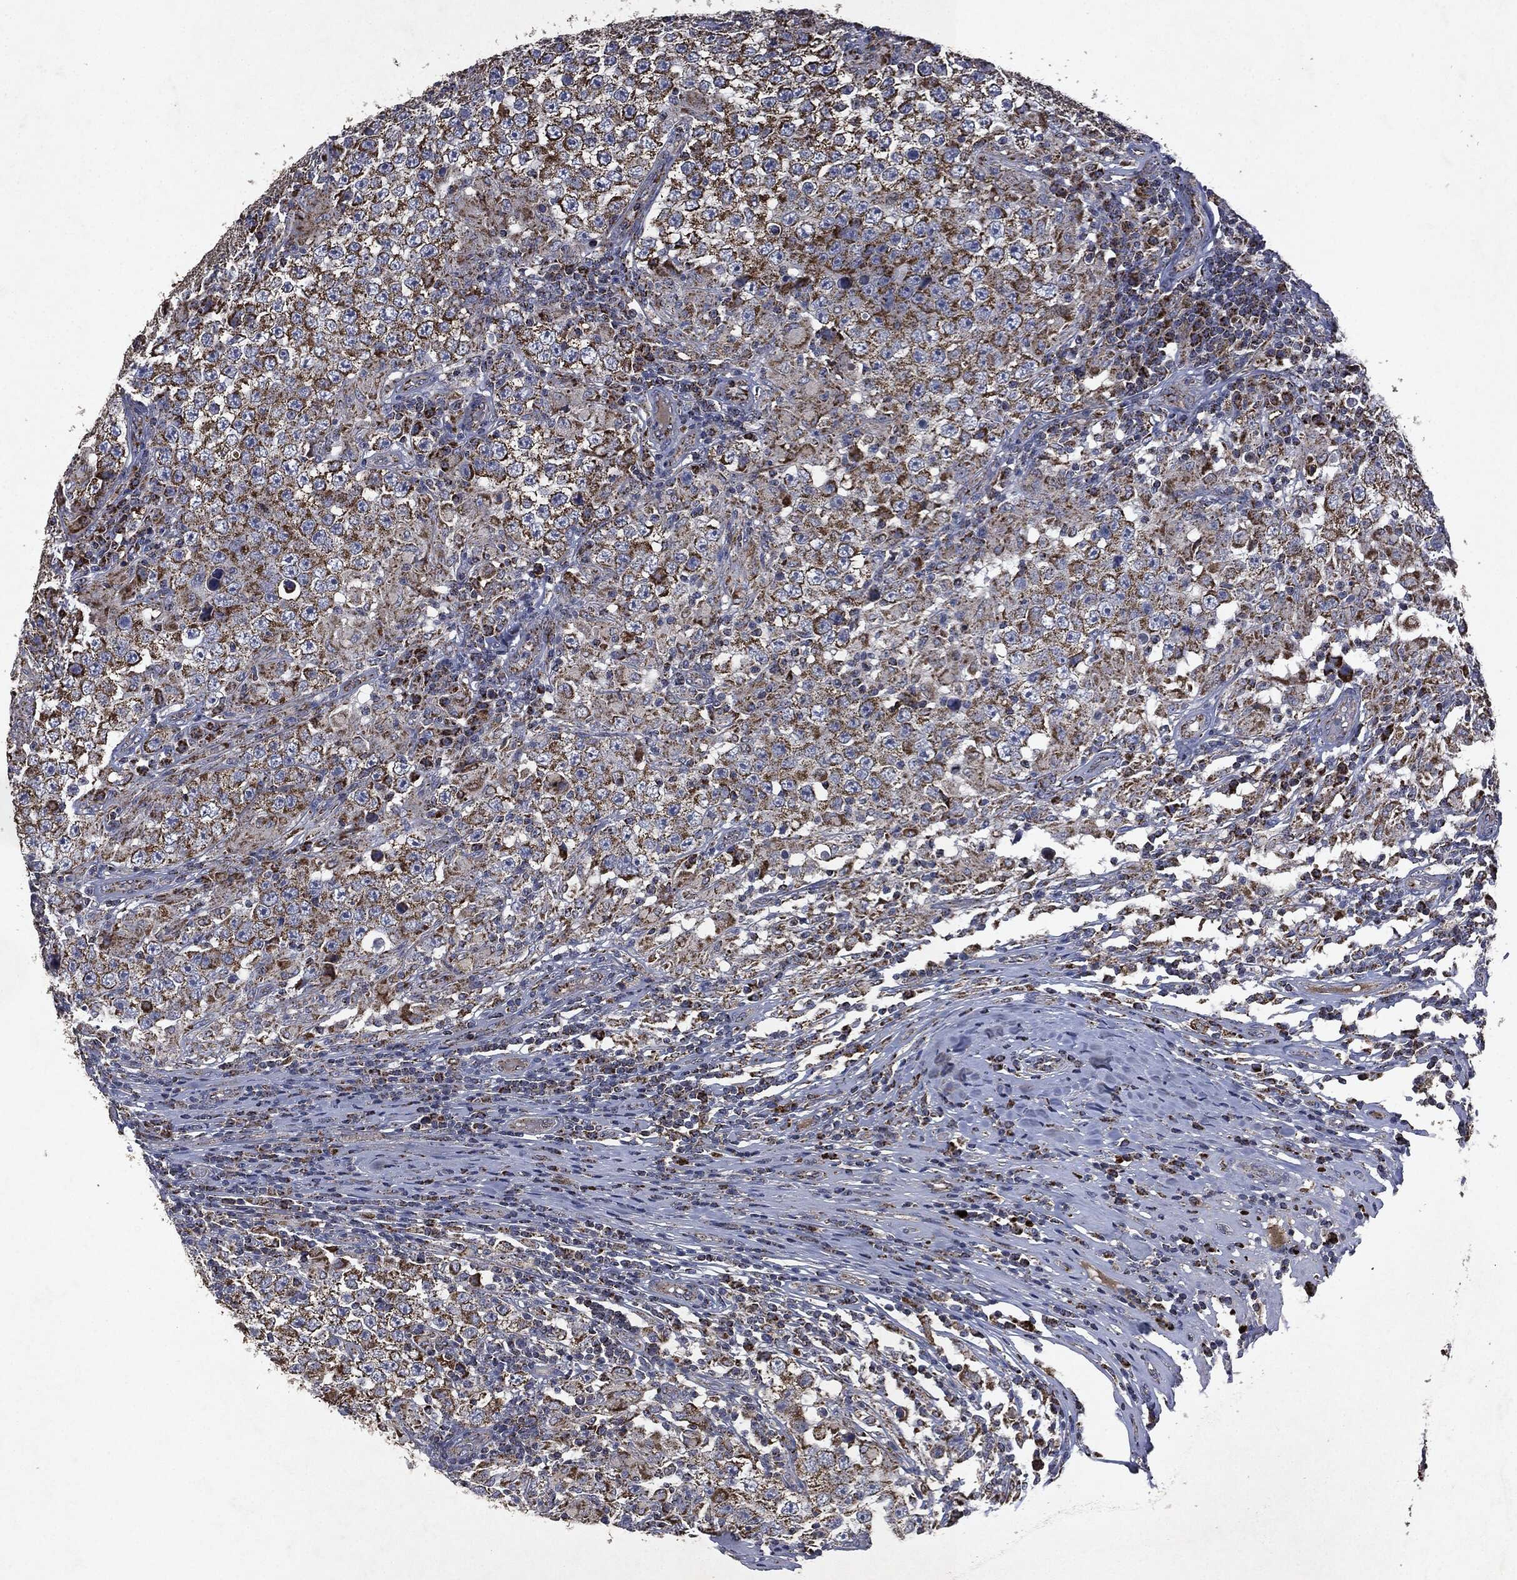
{"staining": {"intensity": "moderate", "quantity": ">75%", "location": "cytoplasmic/membranous"}, "tissue": "testis cancer", "cell_type": "Tumor cells", "image_type": "cancer", "snomed": [{"axis": "morphology", "description": "Seminoma, NOS"}, {"axis": "morphology", "description": "Carcinoma, Embryonal, NOS"}, {"axis": "topography", "description": "Testis"}], "caption": "Human embryonal carcinoma (testis) stained with a brown dye reveals moderate cytoplasmic/membranous positive expression in approximately >75% of tumor cells.", "gene": "RYK", "patient": {"sex": "male", "age": 41}}